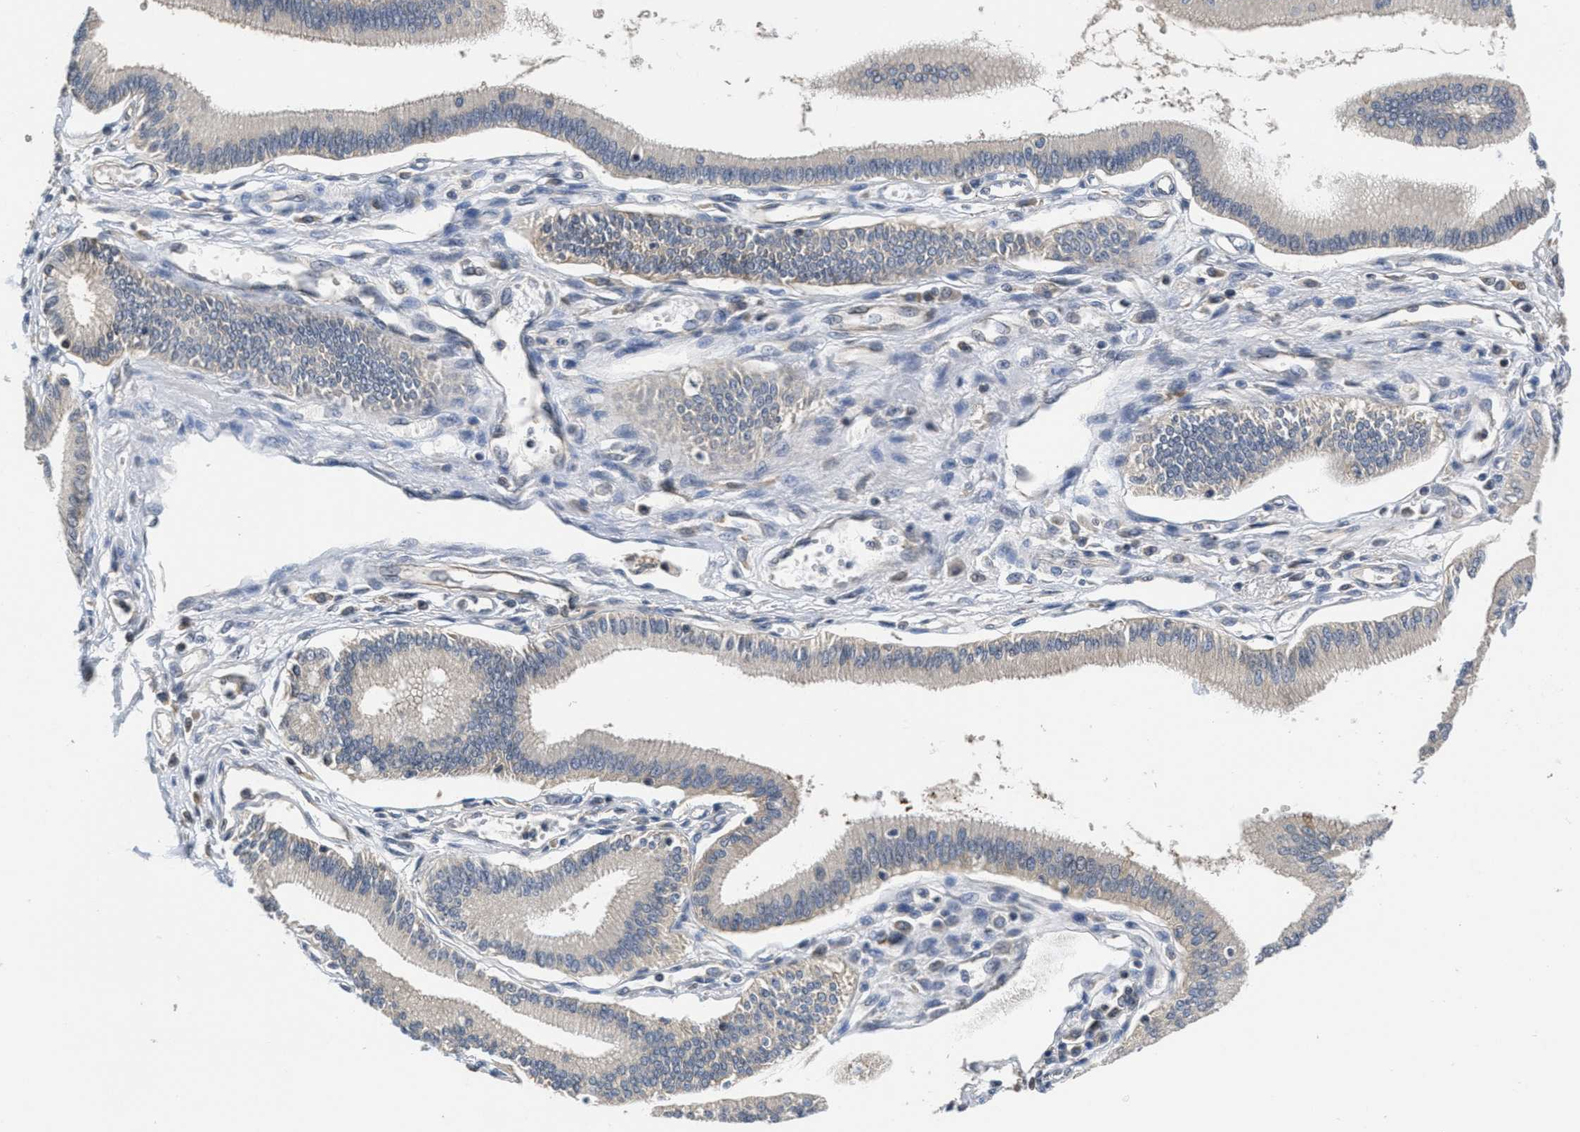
{"staining": {"intensity": "weak", "quantity": "25%-75%", "location": "cytoplasmic/membranous"}, "tissue": "pancreatic cancer", "cell_type": "Tumor cells", "image_type": "cancer", "snomed": [{"axis": "morphology", "description": "Adenocarcinoma, NOS"}, {"axis": "topography", "description": "Pancreas"}], "caption": "This is a photomicrograph of immunohistochemistry staining of pancreatic cancer (adenocarcinoma), which shows weak staining in the cytoplasmic/membranous of tumor cells.", "gene": "ANGPT1", "patient": {"sex": "male", "age": 56}}